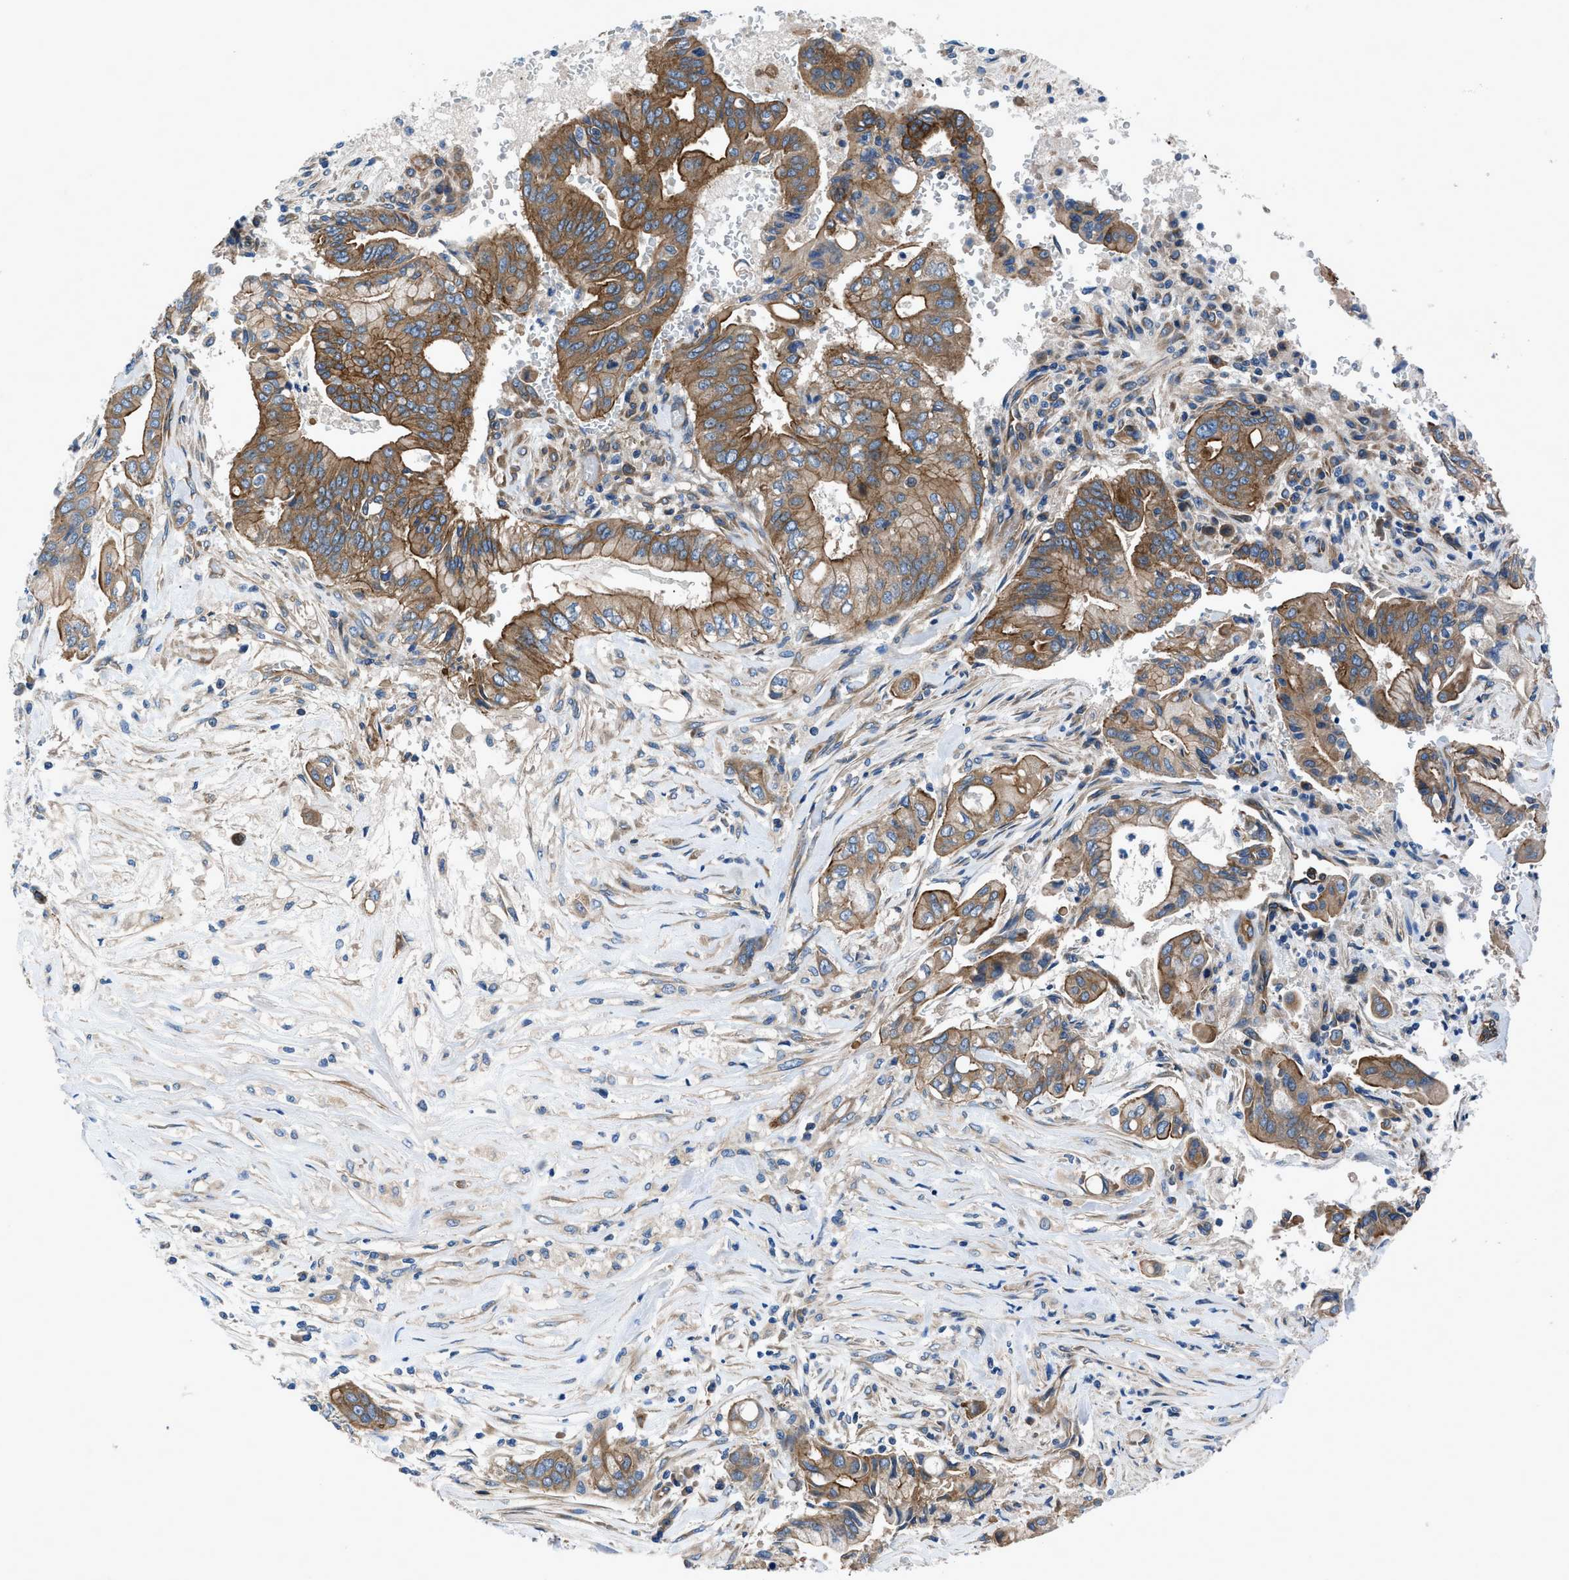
{"staining": {"intensity": "moderate", "quantity": ">75%", "location": "cytoplasmic/membranous"}, "tissue": "pancreatic cancer", "cell_type": "Tumor cells", "image_type": "cancer", "snomed": [{"axis": "morphology", "description": "Adenocarcinoma, NOS"}, {"axis": "topography", "description": "Pancreas"}], "caption": "Immunohistochemistry (IHC) of human adenocarcinoma (pancreatic) displays medium levels of moderate cytoplasmic/membranous expression in about >75% of tumor cells. (Stains: DAB in brown, nuclei in blue, Microscopy: brightfield microscopy at high magnification).", "gene": "TRIP4", "patient": {"sex": "female", "age": 73}}